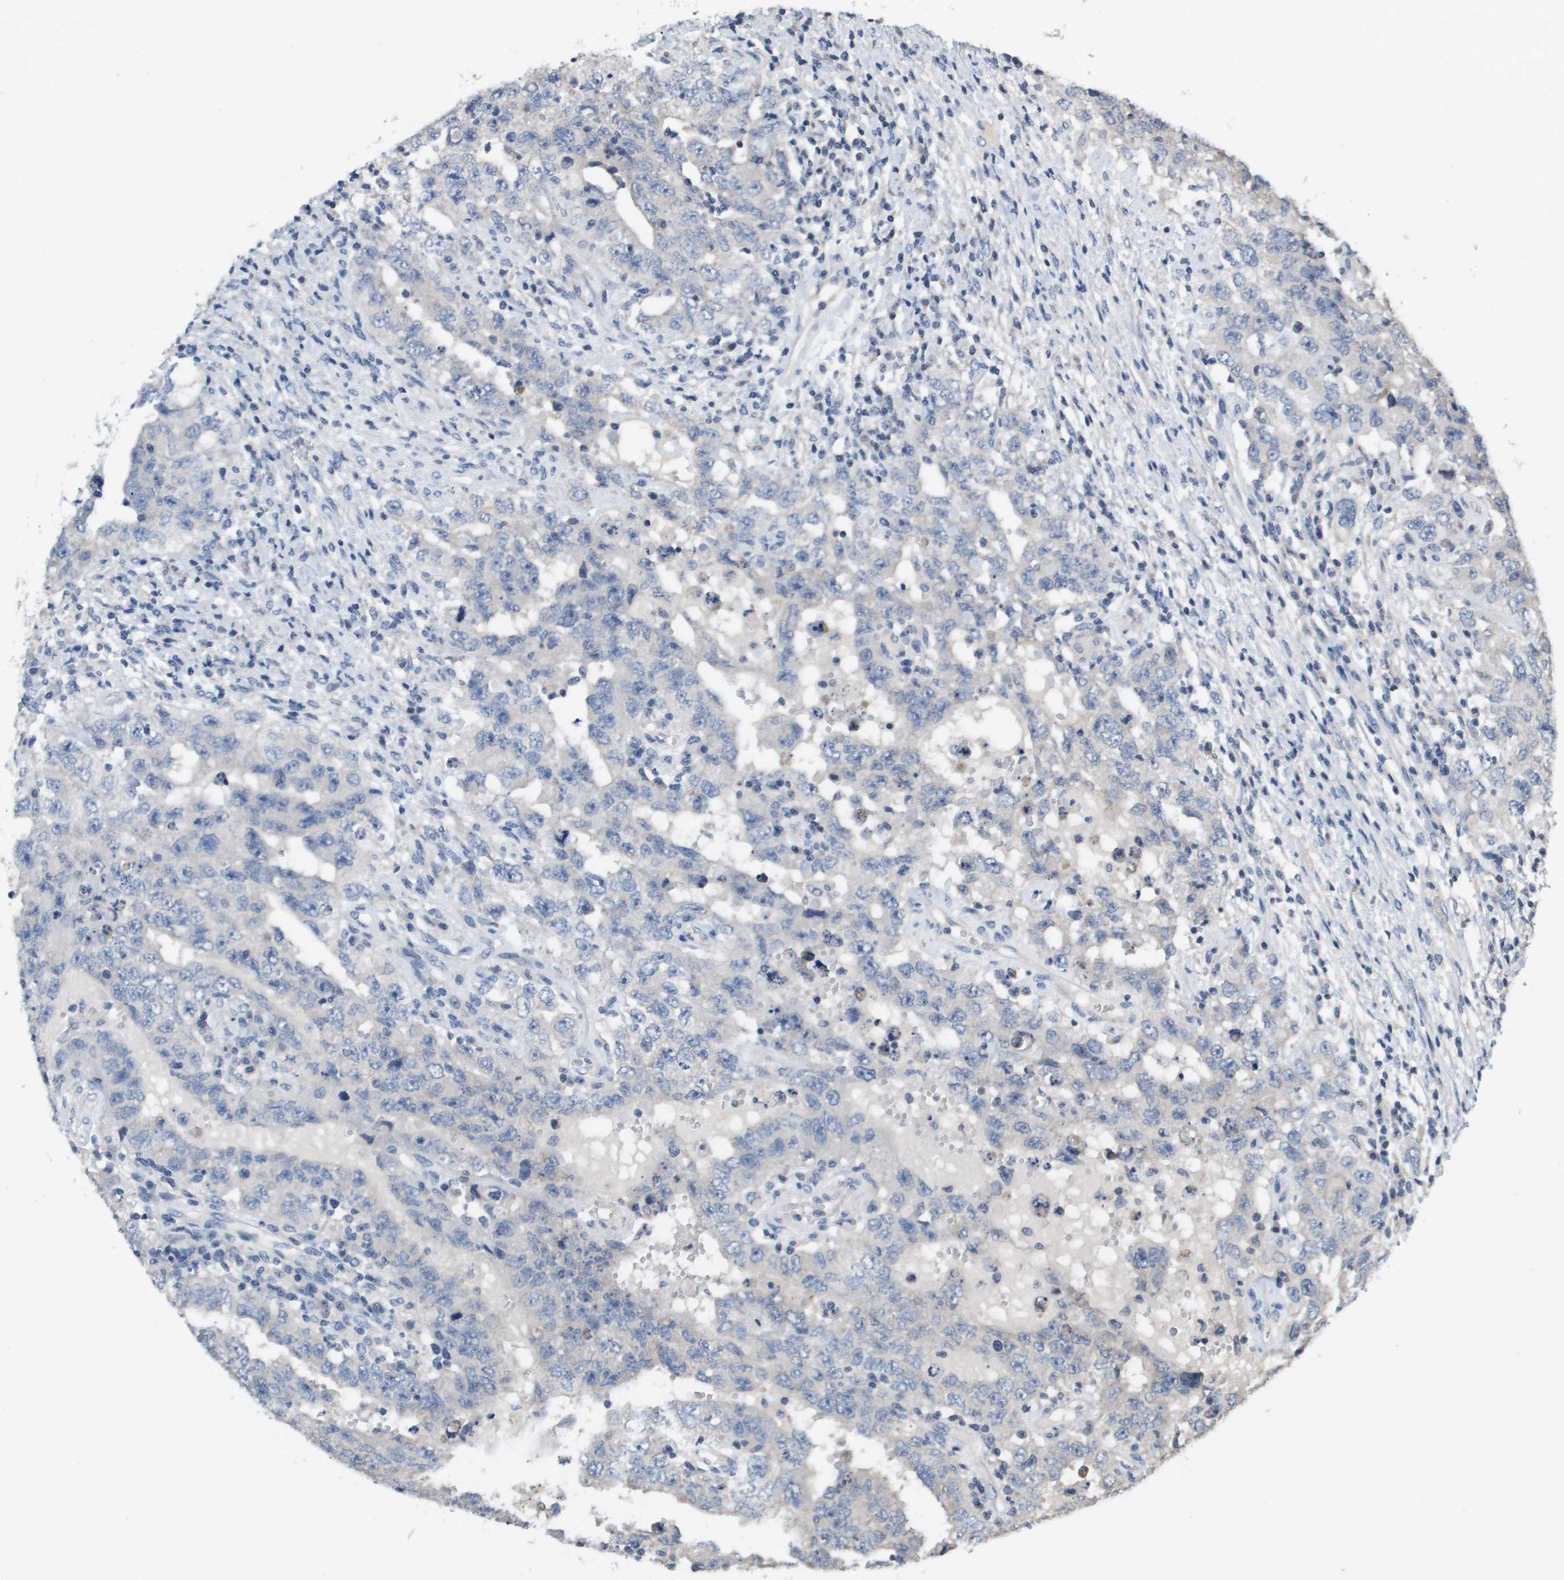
{"staining": {"intensity": "negative", "quantity": "none", "location": "none"}, "tissue": "testis cancer", "cell_type": "Tumor cells", "image_type": "cancer", "snomed": [{"axis": "morphology", "description": "Carcinoma, Embryonal, NOS"}, {"axis": "topography", "description": "Testis"}], "caption": "A photomicrograph of embryonal carcinoma (testis) stained for a protein demonstrates no brown staining in tumor cells.", "gene": "CAPN11", "patient": {"sex": "male", "age": 26}}